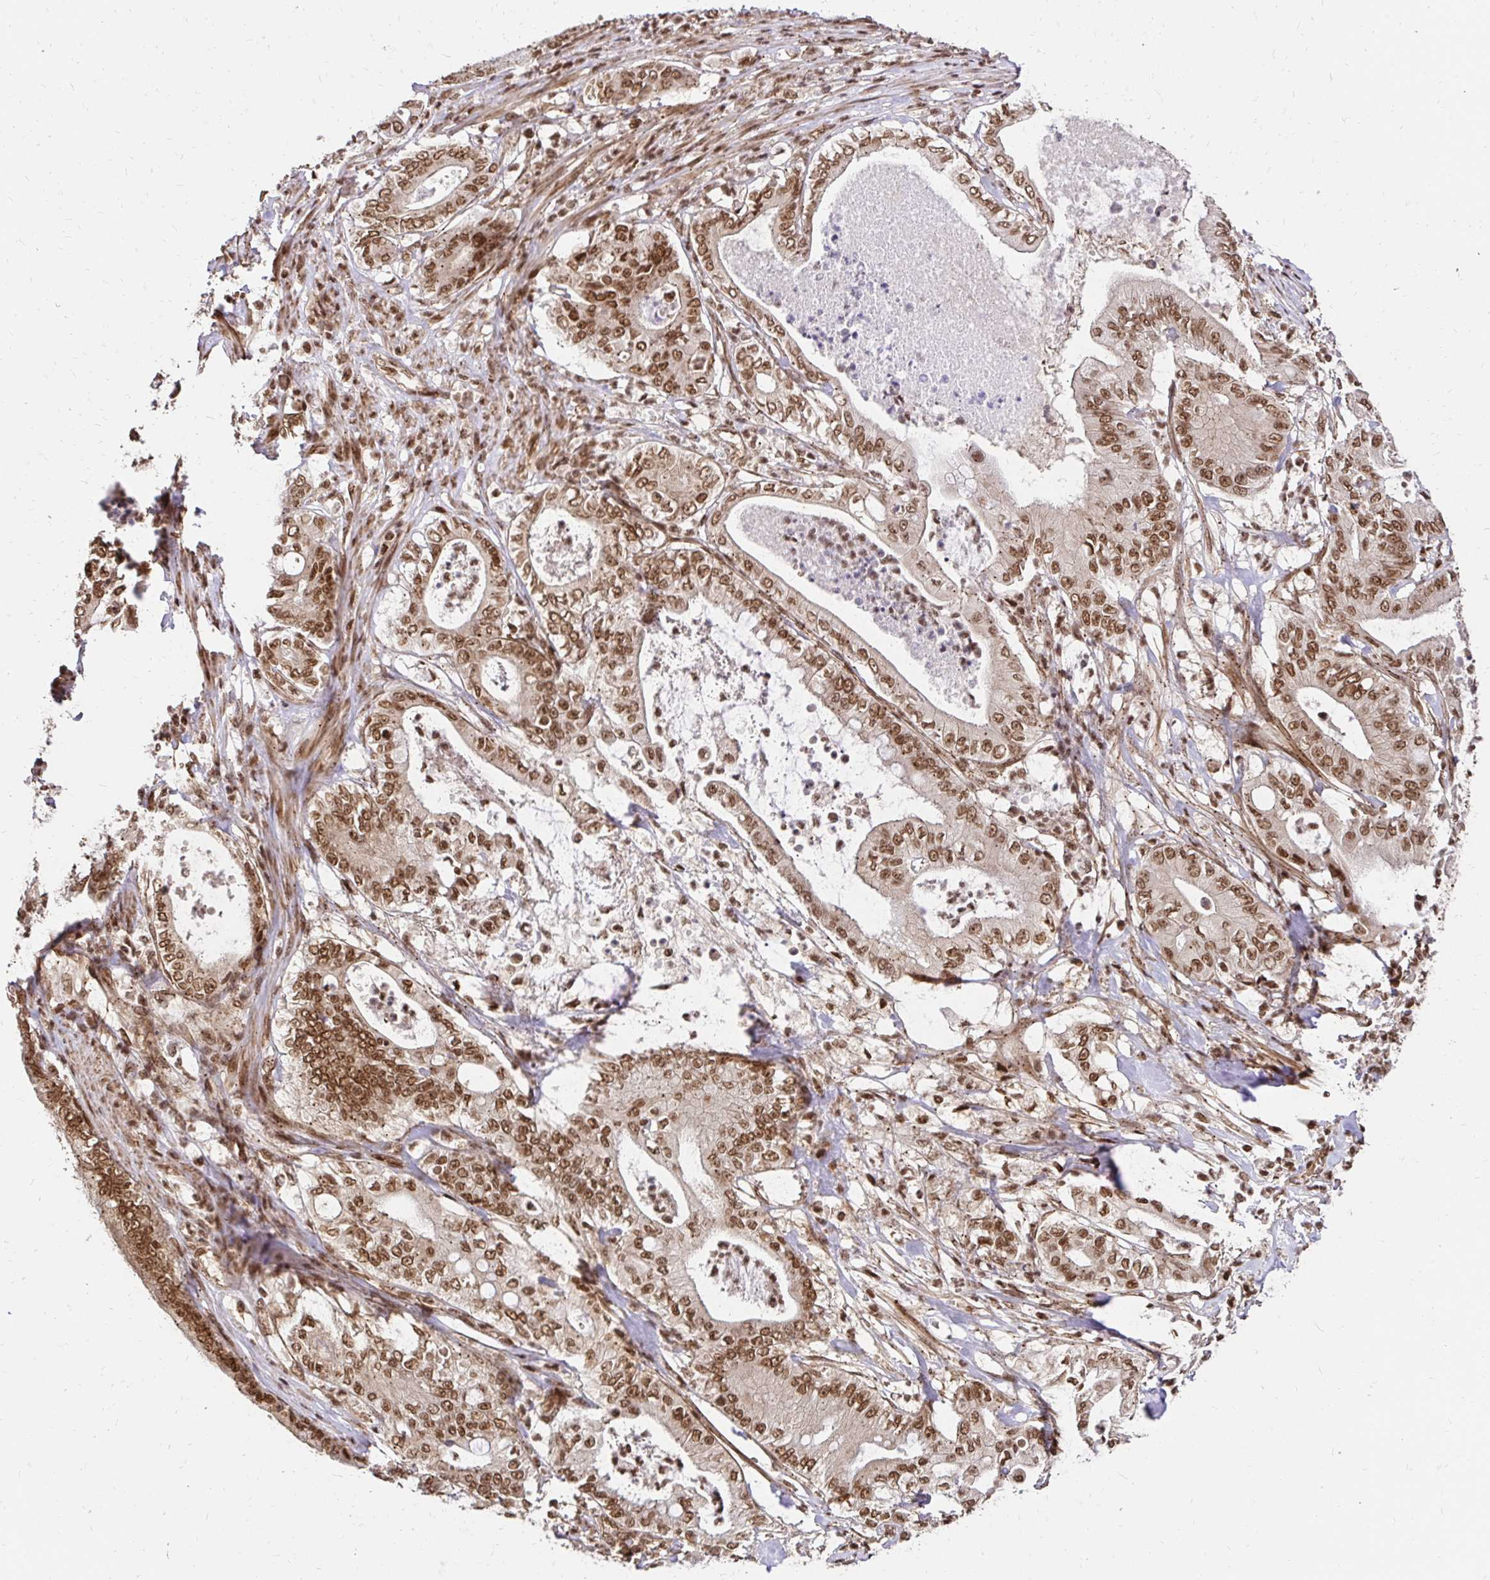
{"staining": {"intensity": "moderate", "quantity": ">75%", "location": "nuclear"}, "tissue": "pancreatic cancer", "cell_type": "Tumor cells", "image_type": "cancer", "snomed": [{"axis": "morphology", "description": "Adenocarcinoma, NOS"}, {"axis": "topography", "description": "Pancreas"}], "caption": "A brown stain highlights moderate nuclear staining of a protein in human pancreatic adenocarcinoma tumor cells.", "gene": "GLYR1", "patient": {"sex": "male", "age": 71}}